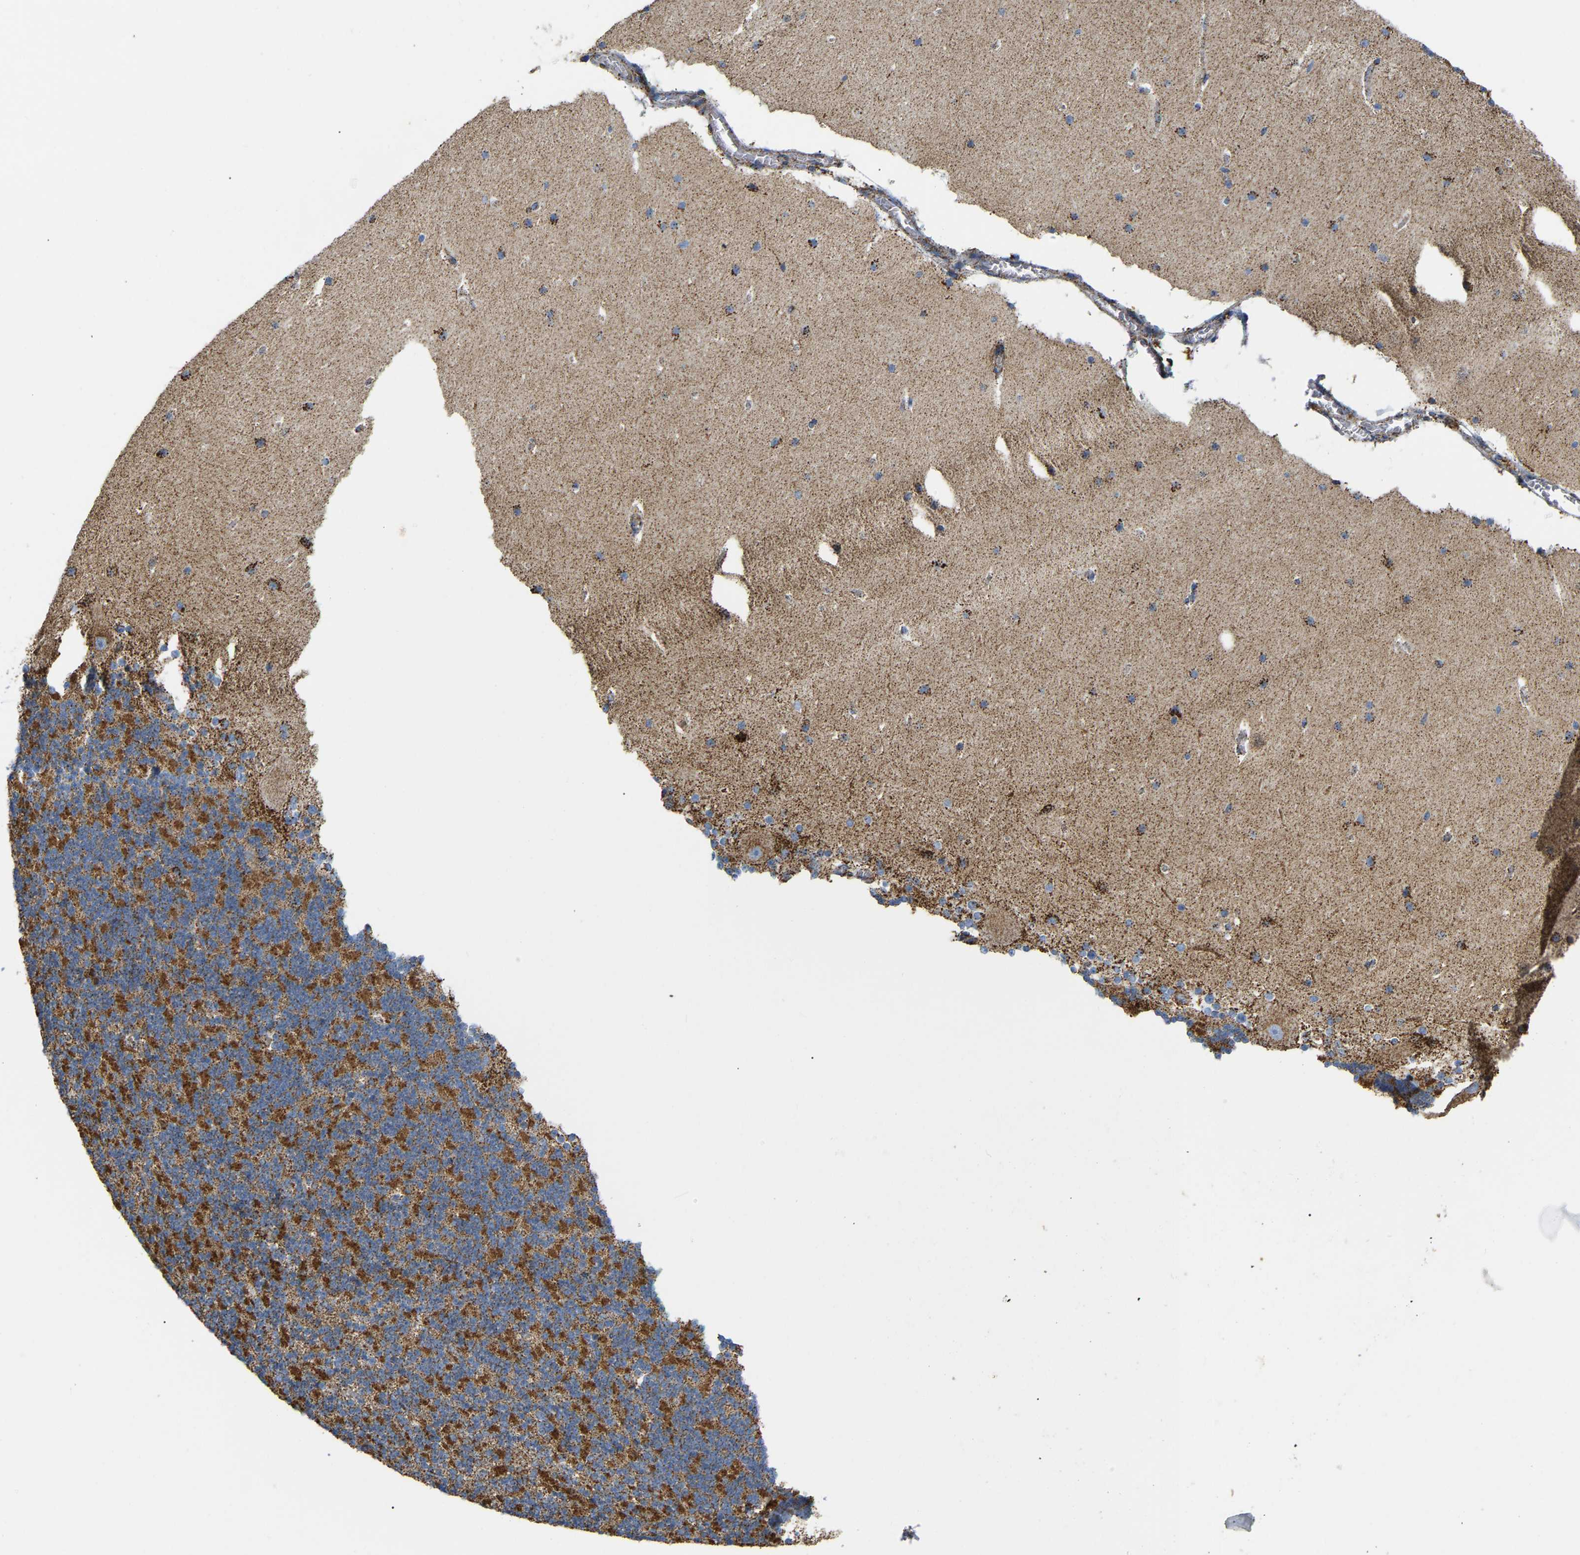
{"staining": {"intensity": "strong", "quantity": "25%-75%", "location": "cytoplasmic/membranous"}, "tissue": "cerebellum", "cell_type": "Cells in granular layer", "image_type": "normal", "snomed": [{"axis": "morphology", "description": "Normal tissue, NOS"}, {"axis": "topography", "description": "Cerebellum"}], "caption": "About 25%-75% of cells in granular layer in benign human cerebellum display strong cytoplasmic/membranous protein positivity as visualized by brown immunohistochemical staining.", "gene": "HIBADH", "patient": {"sex": "female", "age": 19}}